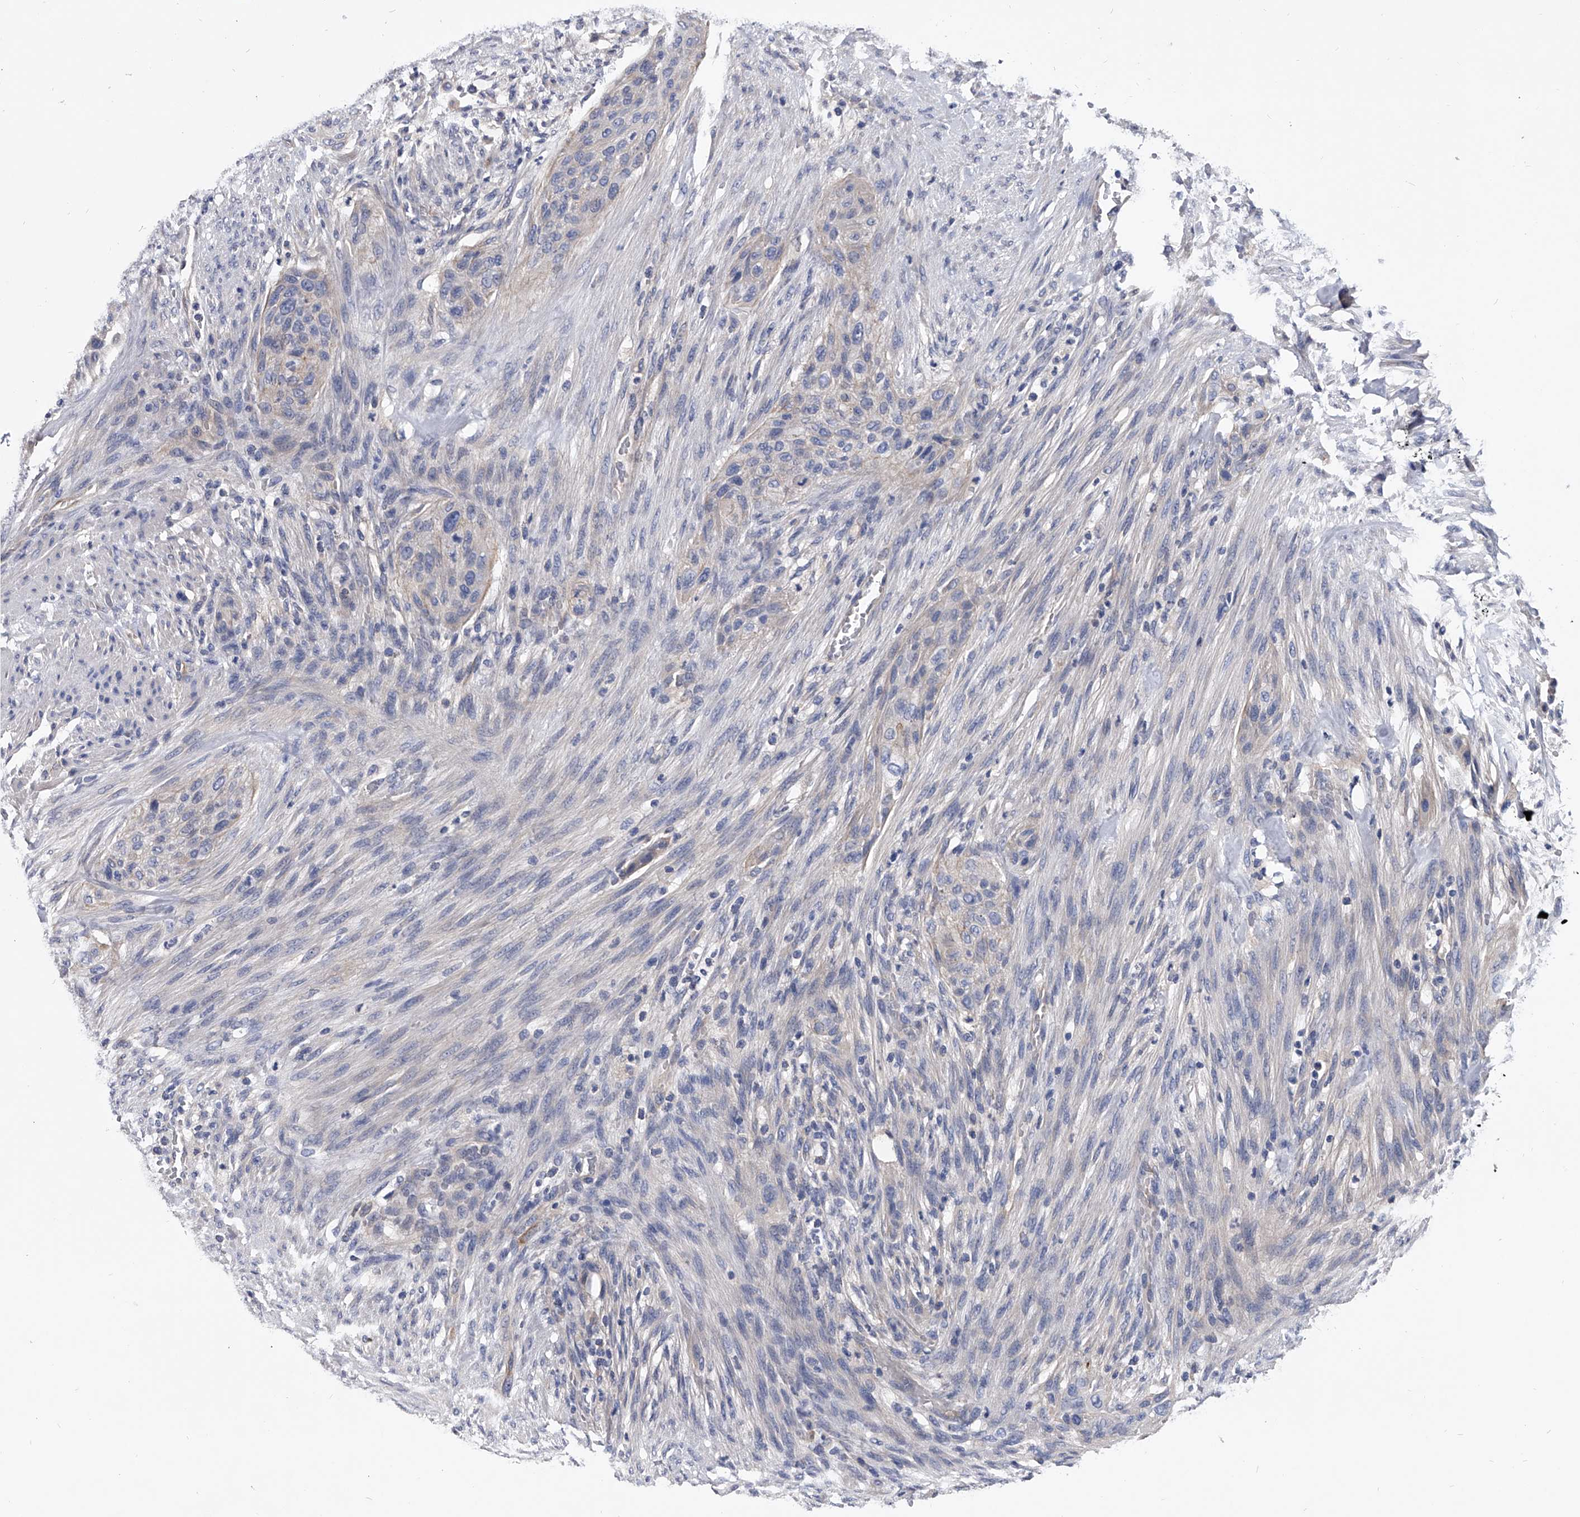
{"staining": {"intensity": "negative", "quantity": "none", "location": "none"}, "tissue": "urothelial cancer", "cell_type": "Tumor cells", "image_type": "cancer", "snomed": [{"axis": "morphology", "description": "Urothelial carcinoma, High grade"}, {"axis": "topography", "description": "Urinary bladder"}], "caption": "Urothelial cancer was stained to show a protein in brown. There is no significant expression in tumor cells. (DAB (3,3'-diaminobenzidine) immunohistochemistry, high magnification).", "gene": "EFCAB7", "patient": {"sex": "male", "age": 35}}